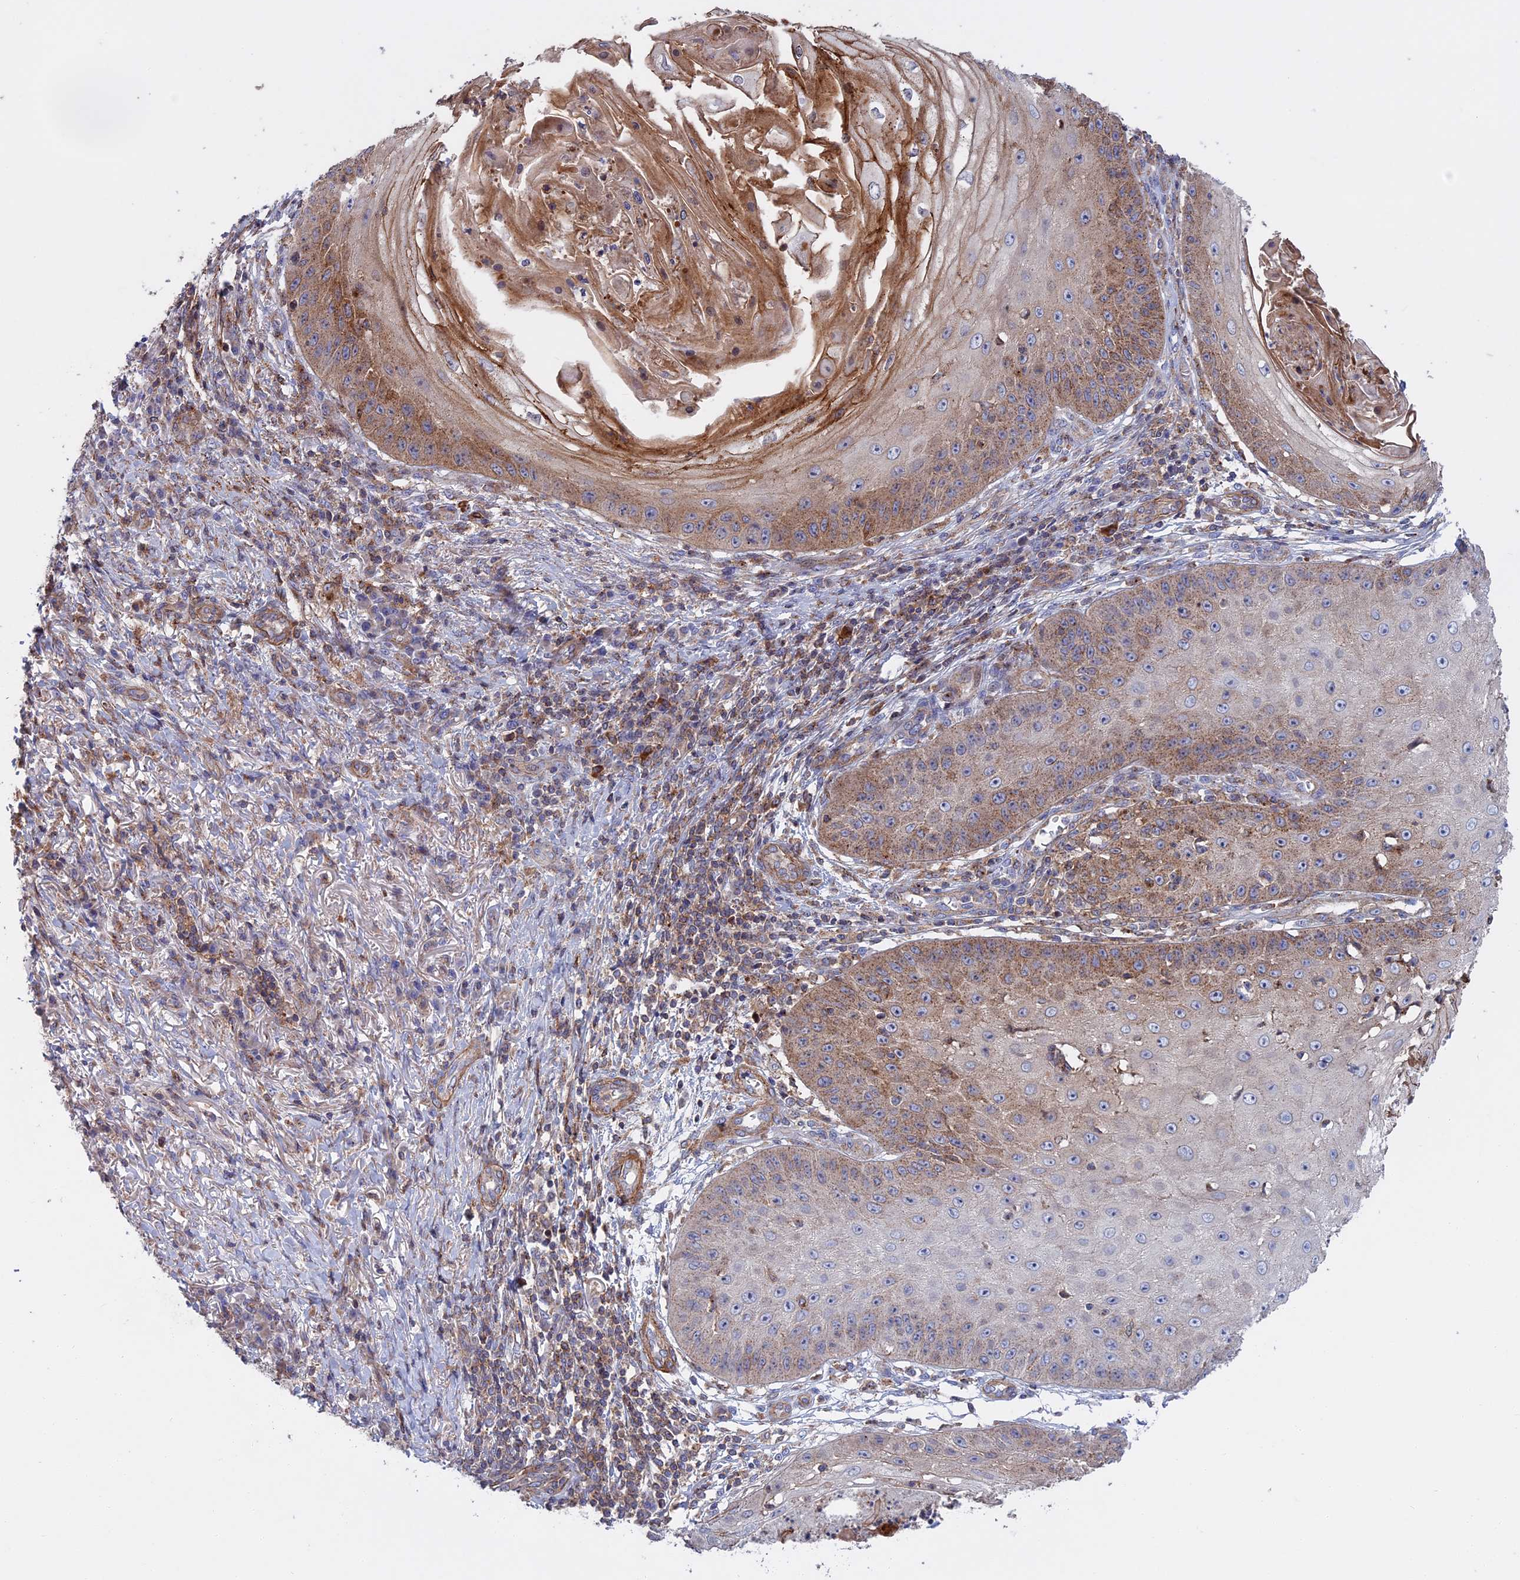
{"staining": {"intensity": "weak", "quantity": "25%-75%", "location": "cytoplasmic/membranous"}, "tissue": "skin cancer", "cell_type": "Tumor cells", "image_type": "cancer", "snomed": [{"axis": "morphology", "description": "Squamous cell carcinoma, NOS"}, {"axis": "topography", "description": "Skin"}], "caption": "Squamous cell carcinoma (skin) stained with IHC exhibits weak cytoplasmic/membranous expression in approximately 25%-75% of tumor cells.", "gene": "LYPD5", "patient": {"sex": "male", "age": 70}}